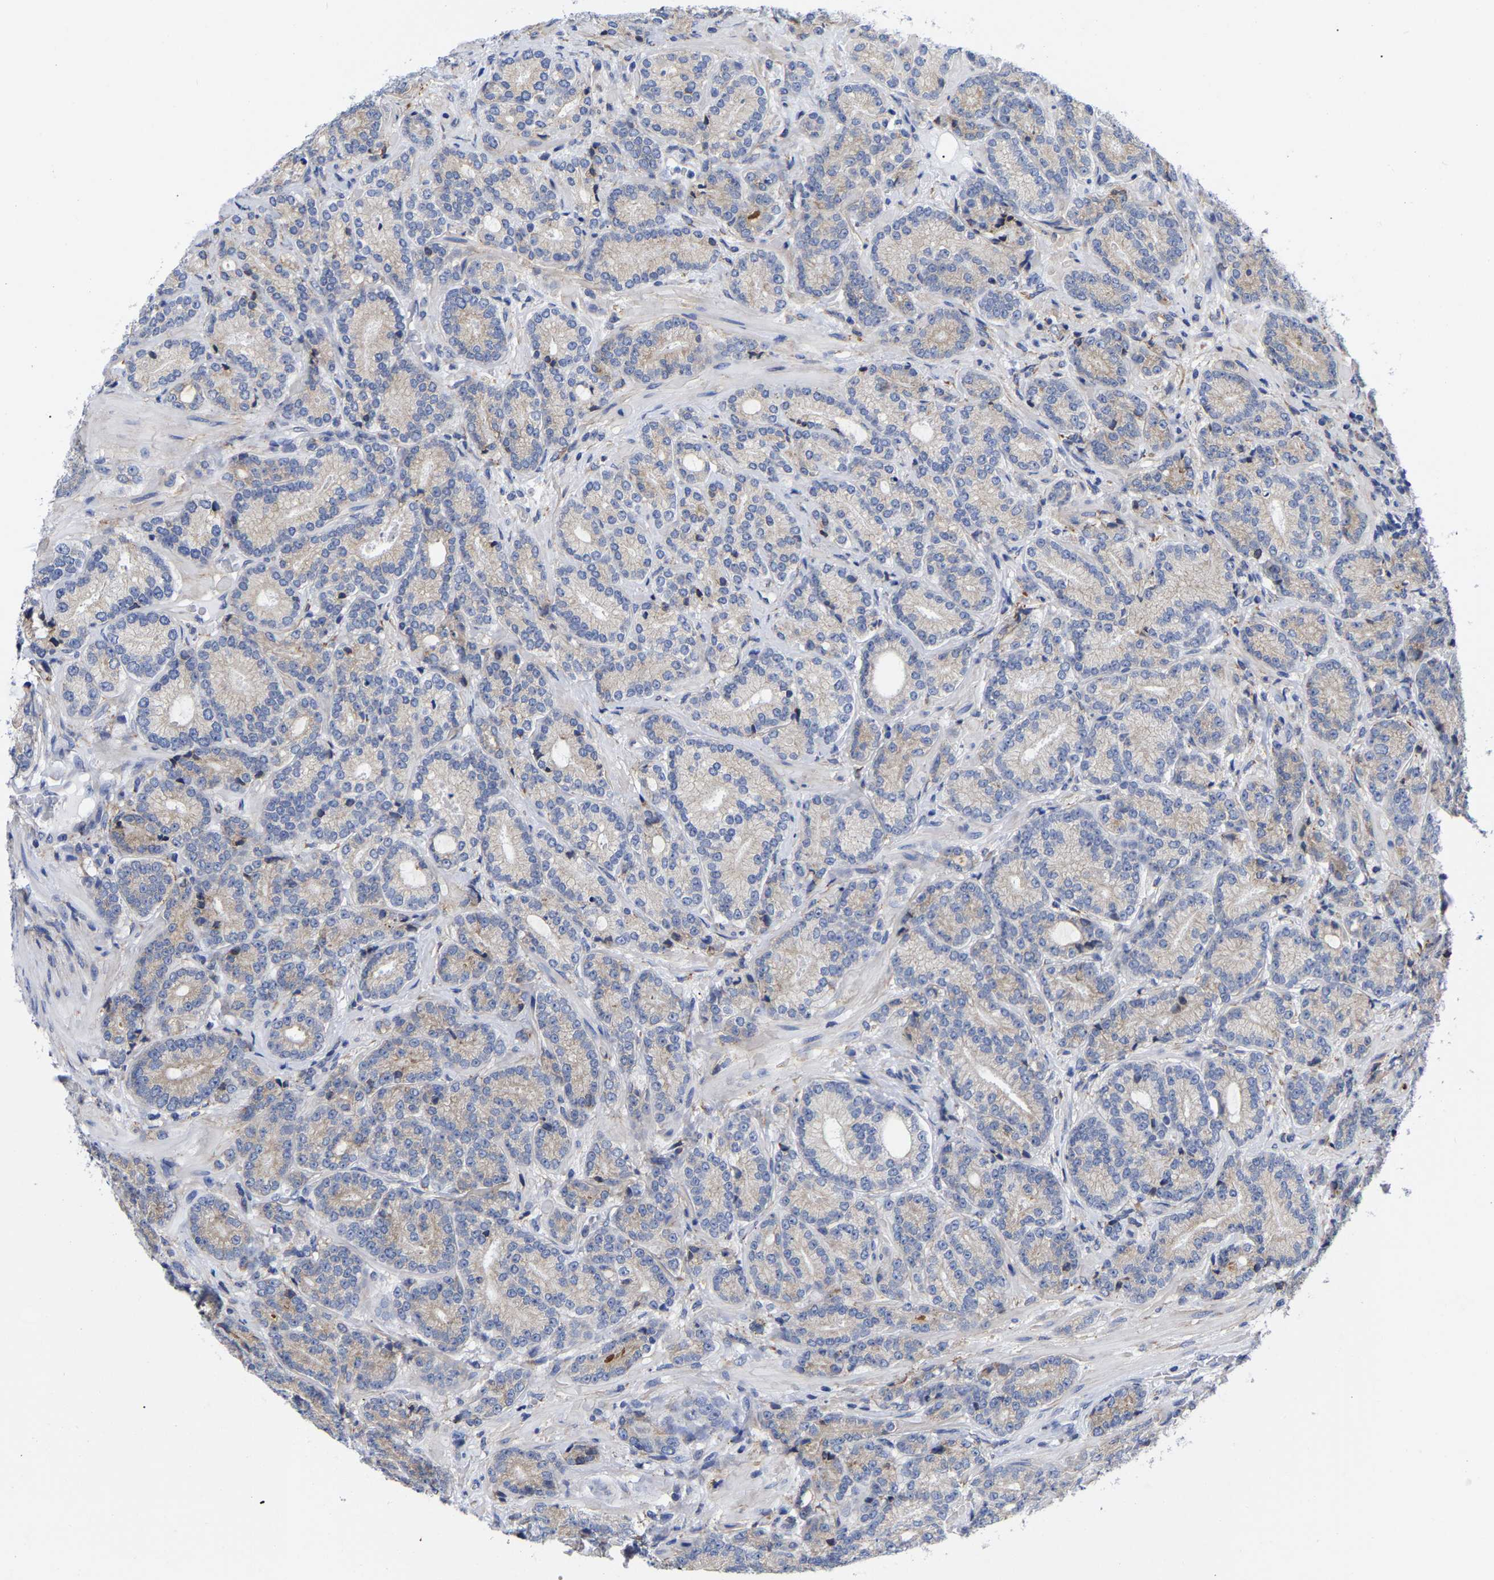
{"staining": {"intensity": "moderate", "quantity": "25%-75%", "location": "cytoplasmic/membranous"}, "tissue": "prostate cancer", "cell_type": "Tumor cells", "image_type": "cancer", "snomed": [{"axis": "morphology", "description": "Adenocarcinoma, High grade"}, {"axis": "topography", "description": "Prostate"}], "caption": "Tumor cells exhibit medium levels of moderate cytoplasmic/membranous expression in approximately 25%-75% of cells in human prostate cancer (adenocarcinoma (high-grade)).", "gene": "CFAP298", "patient": {"sex": "male", "age": 61}}